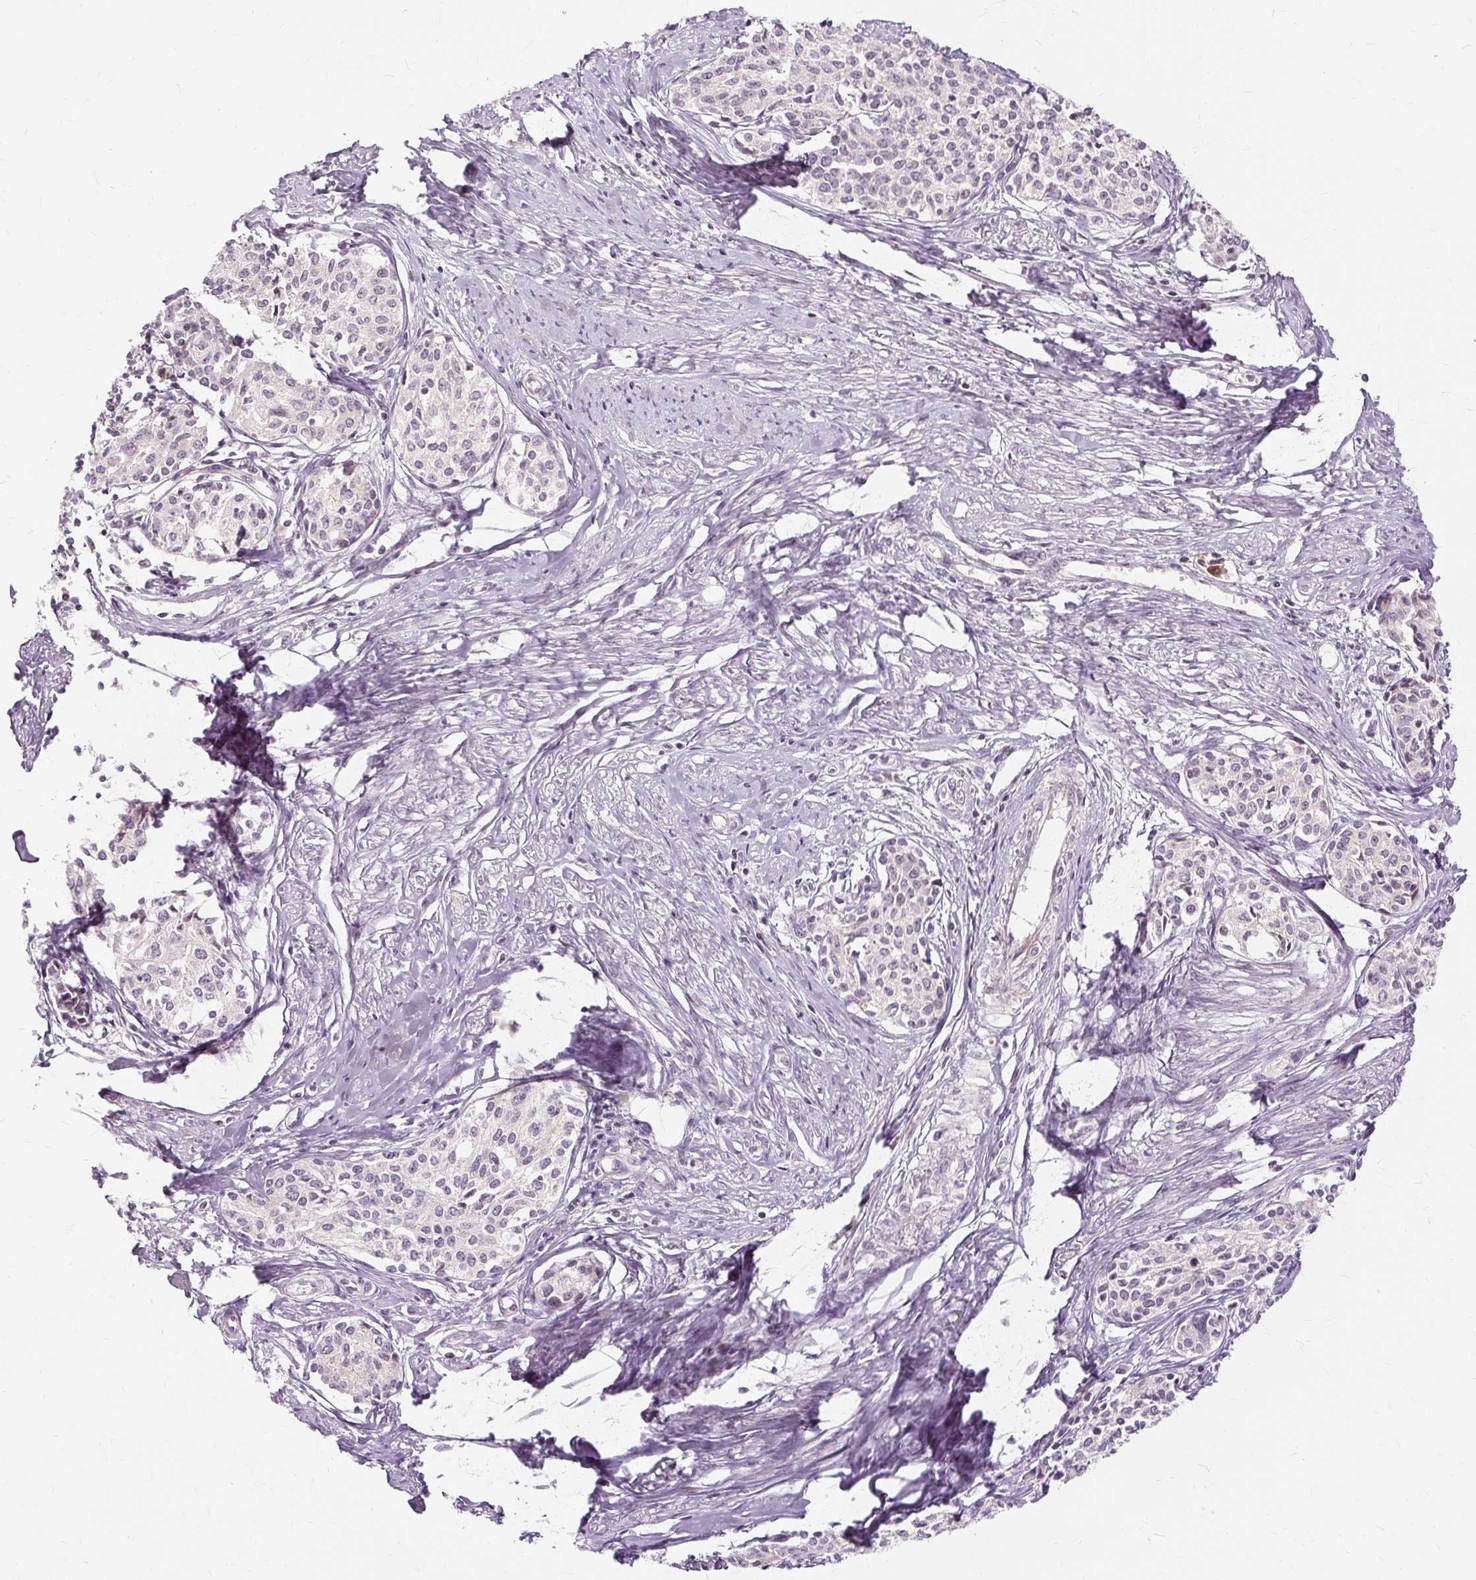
{"staining": {"intensity": "weak", "quantity": "<25%", "location": "nuclear"}, "tissue": "cervical cancer", "cell_type": "Tumor cells", "image_type": "cancer", "snomed": [{"axis": "morphology", "description": "Squamous cell carcinoma, NOS"}, {"axis": "morphology", "description": "Adenocarcinoma, NOS"}, {"axis": "topography", "description": "Cervix"}], "caption": "DAB (3,3'-diaminobenzidine) immunohistochemical staining of human cervical cancer (squamous cell carcinoma) displays no significant expression in tumor cells.", "gene": "MMACHC", "patient": {"sex": "female", "age": 52}}